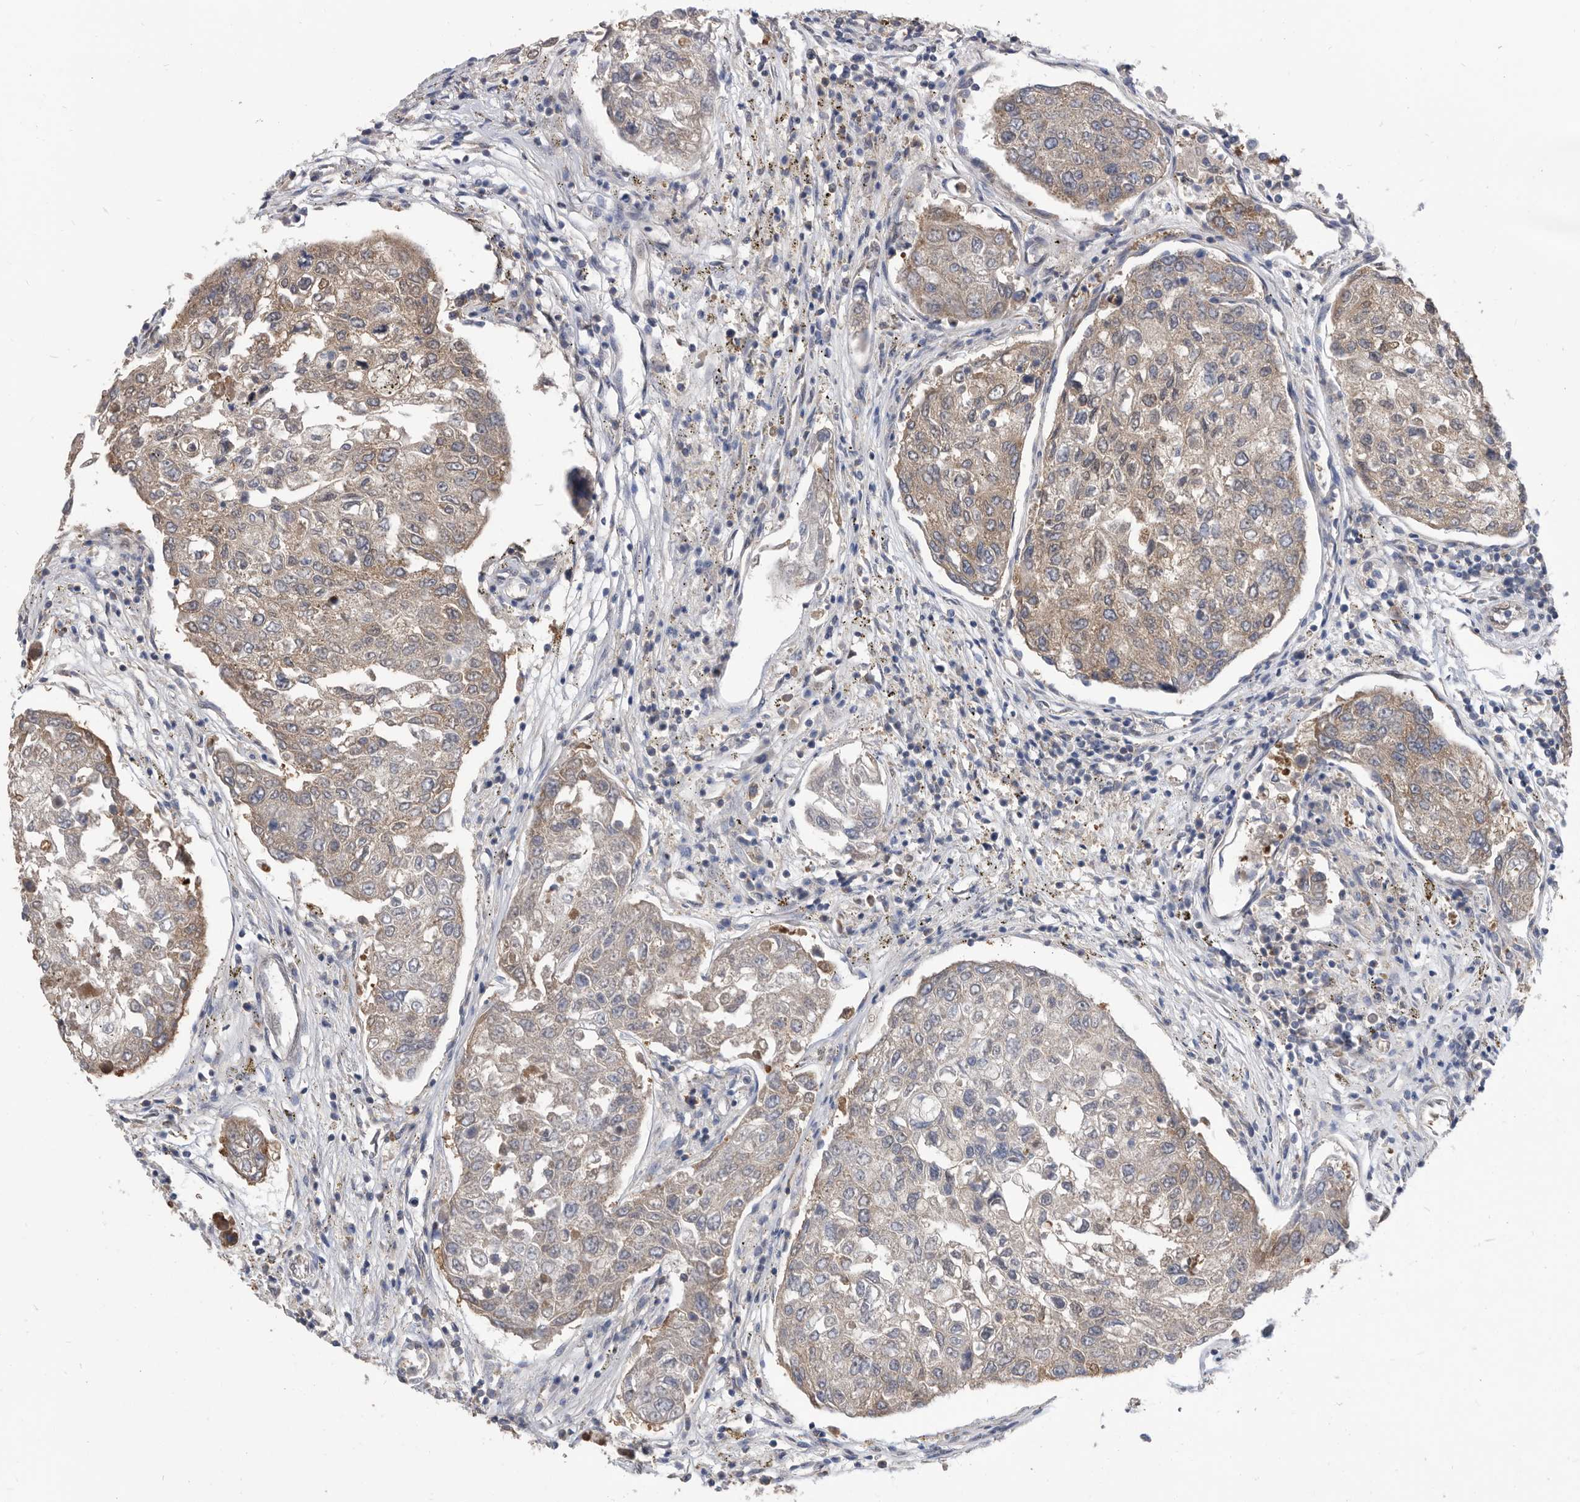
{"staining": {"intensity": "weak", "quantity": "25%-75%", "location": "cytoplasmic/membranous"}, "tissue": "urothelial cancer", "cell_type": "Tumor cells", "image_type": "cancer", "snomed": [{"axis": "morphology", "description": "Urothelial carcinoma, High grade"}, {"axis": "topography", "description": "Lymph node"}, {"axis": "topography", "description": "Urinary bladder"}], "caption": "Immunohistochemical staining of high-grade urothelial carcinoma reveals low levels of weak cytoplasmic/membranous staining in about 25%-75% of tumor cells.", "gene": "CCT4", "patient": {"sex": "male", "age": 51}}